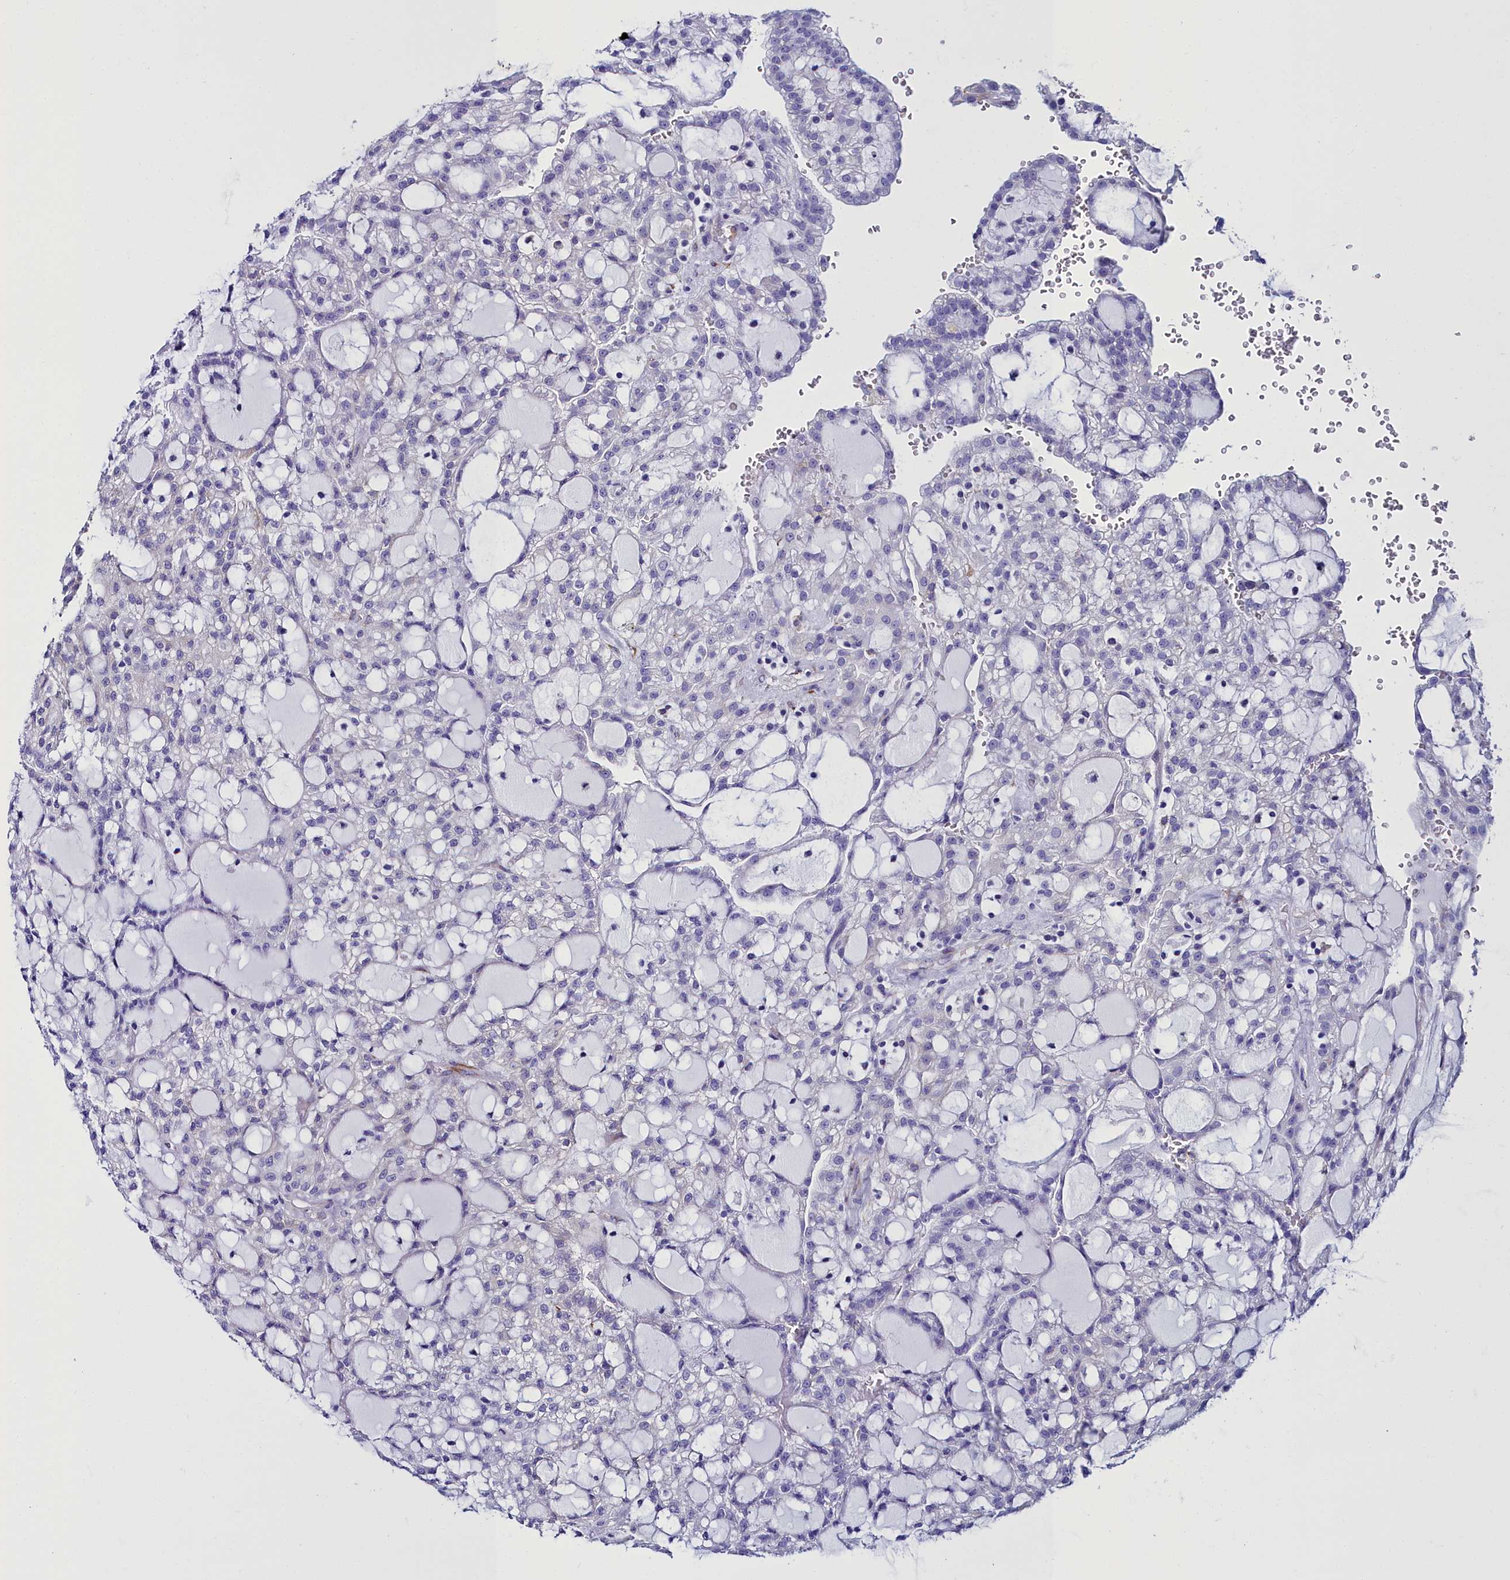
{"staining": {"intensity": "negative", "quantity": "none", "location": "none"}, "tissue": "renal cancer", "cell_type": "Tumor cells", "image_type": "cancer", "snomed": [{"axis": "morphology", "description": "Adenocarcinoma, NOS"}, {"axis": "topography", "description": "Kidney"}], "caption": "The image shows no staining of tumor cells in adenocarcinoma (renal).", "gene": "TXNDC5", "patient": {"sex": "male", "age": 63}}